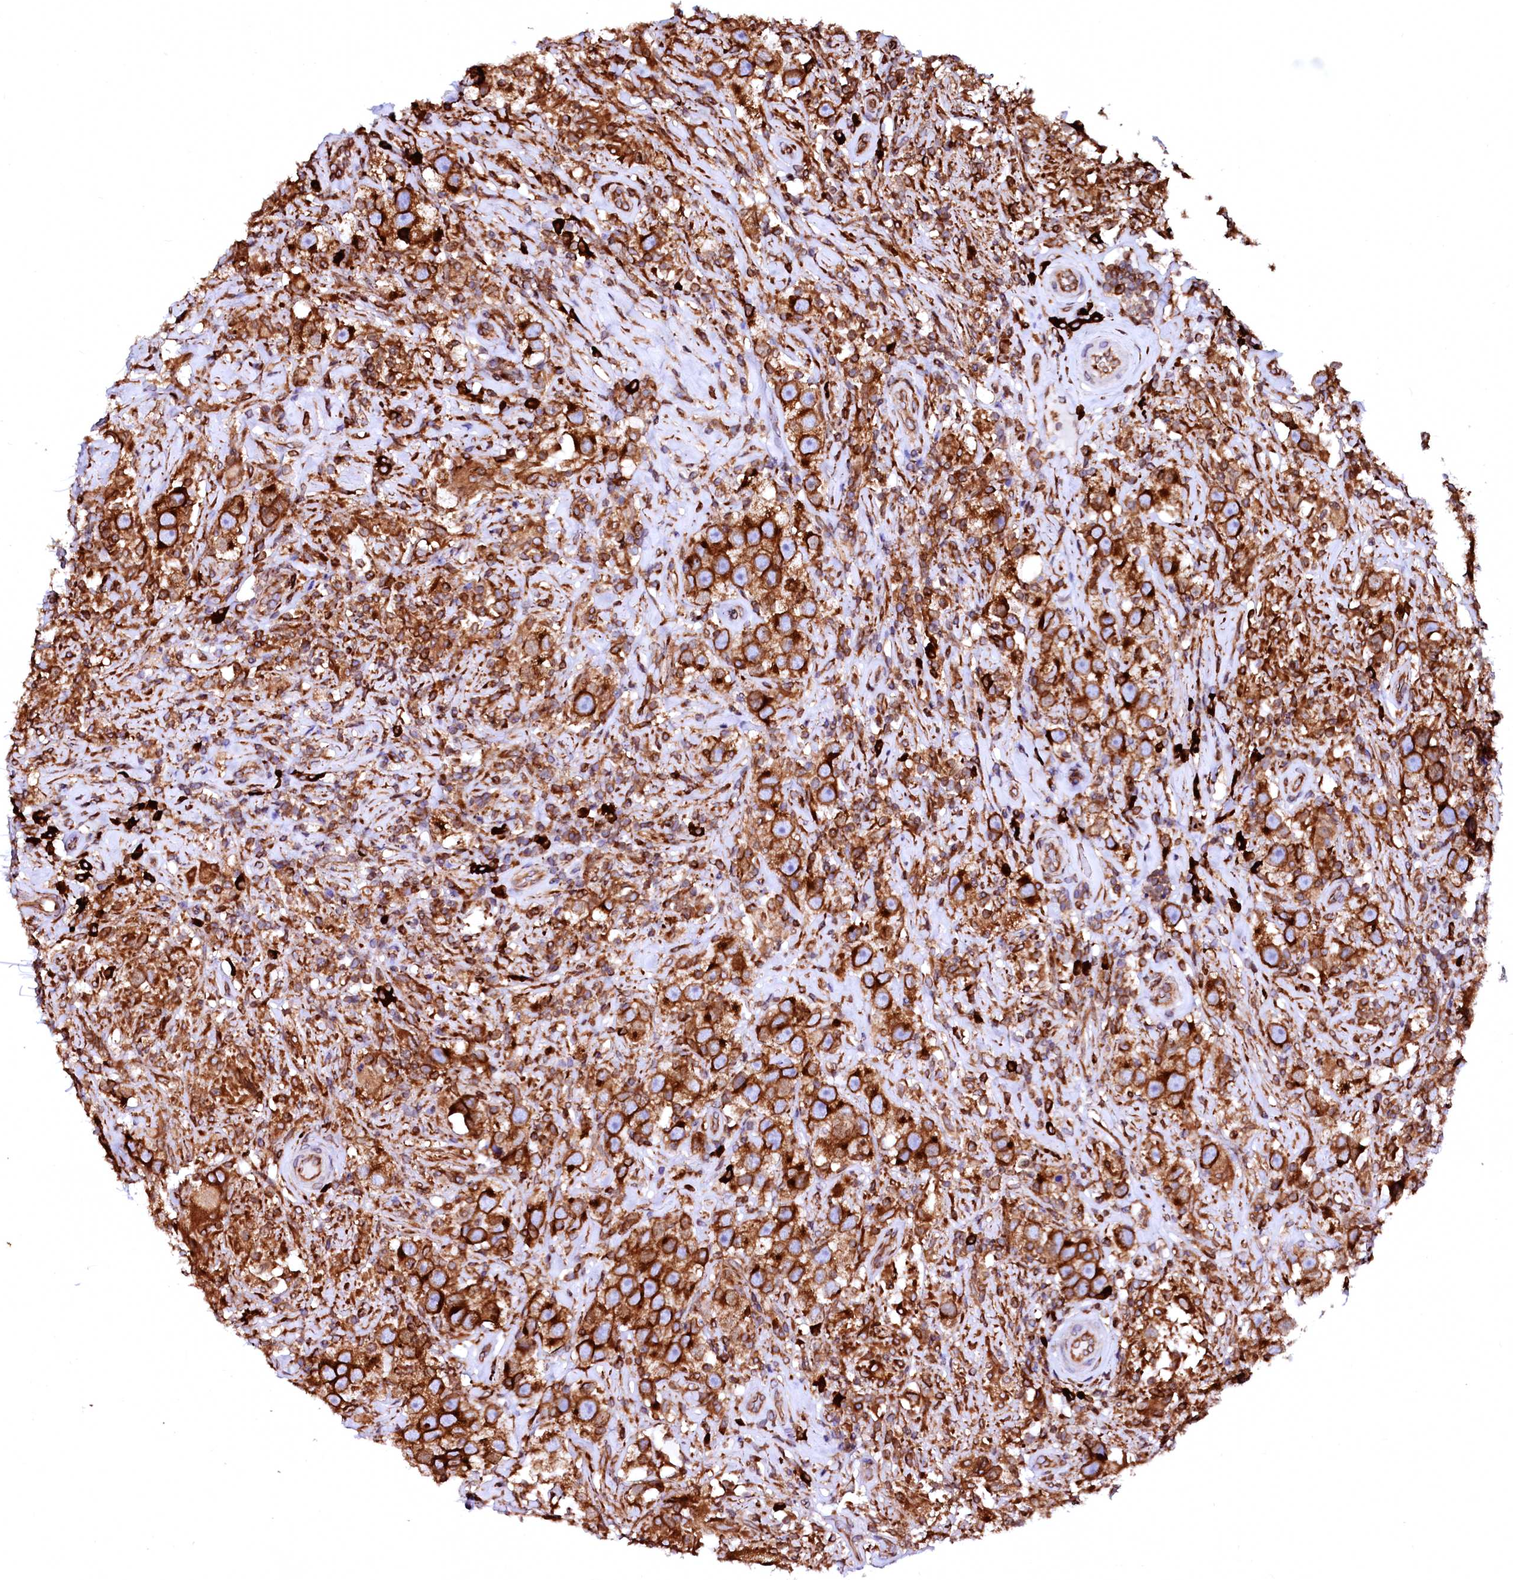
{"staining": {"intensity": "strong", "quantity": ">75%", "location": "cytoplasmic/membranous"}, "tissue": "testis cancer", "cell_type": "Tumor cells", "image_type": "cancer", "snomed": [{"axis": "morphology", "description": "Seminoma, NOS"}, {"axis": "topography", "description": "Testis"}], "caption": "IHC micrograph of human seminoma (testis) stained for a protein (brown), which reveals high levels of strong cytoplasmic/membranous positivity in about >75% of tumor cells.", "gene": "DERL1", "patient": {"sex": "male", "age": 49}}